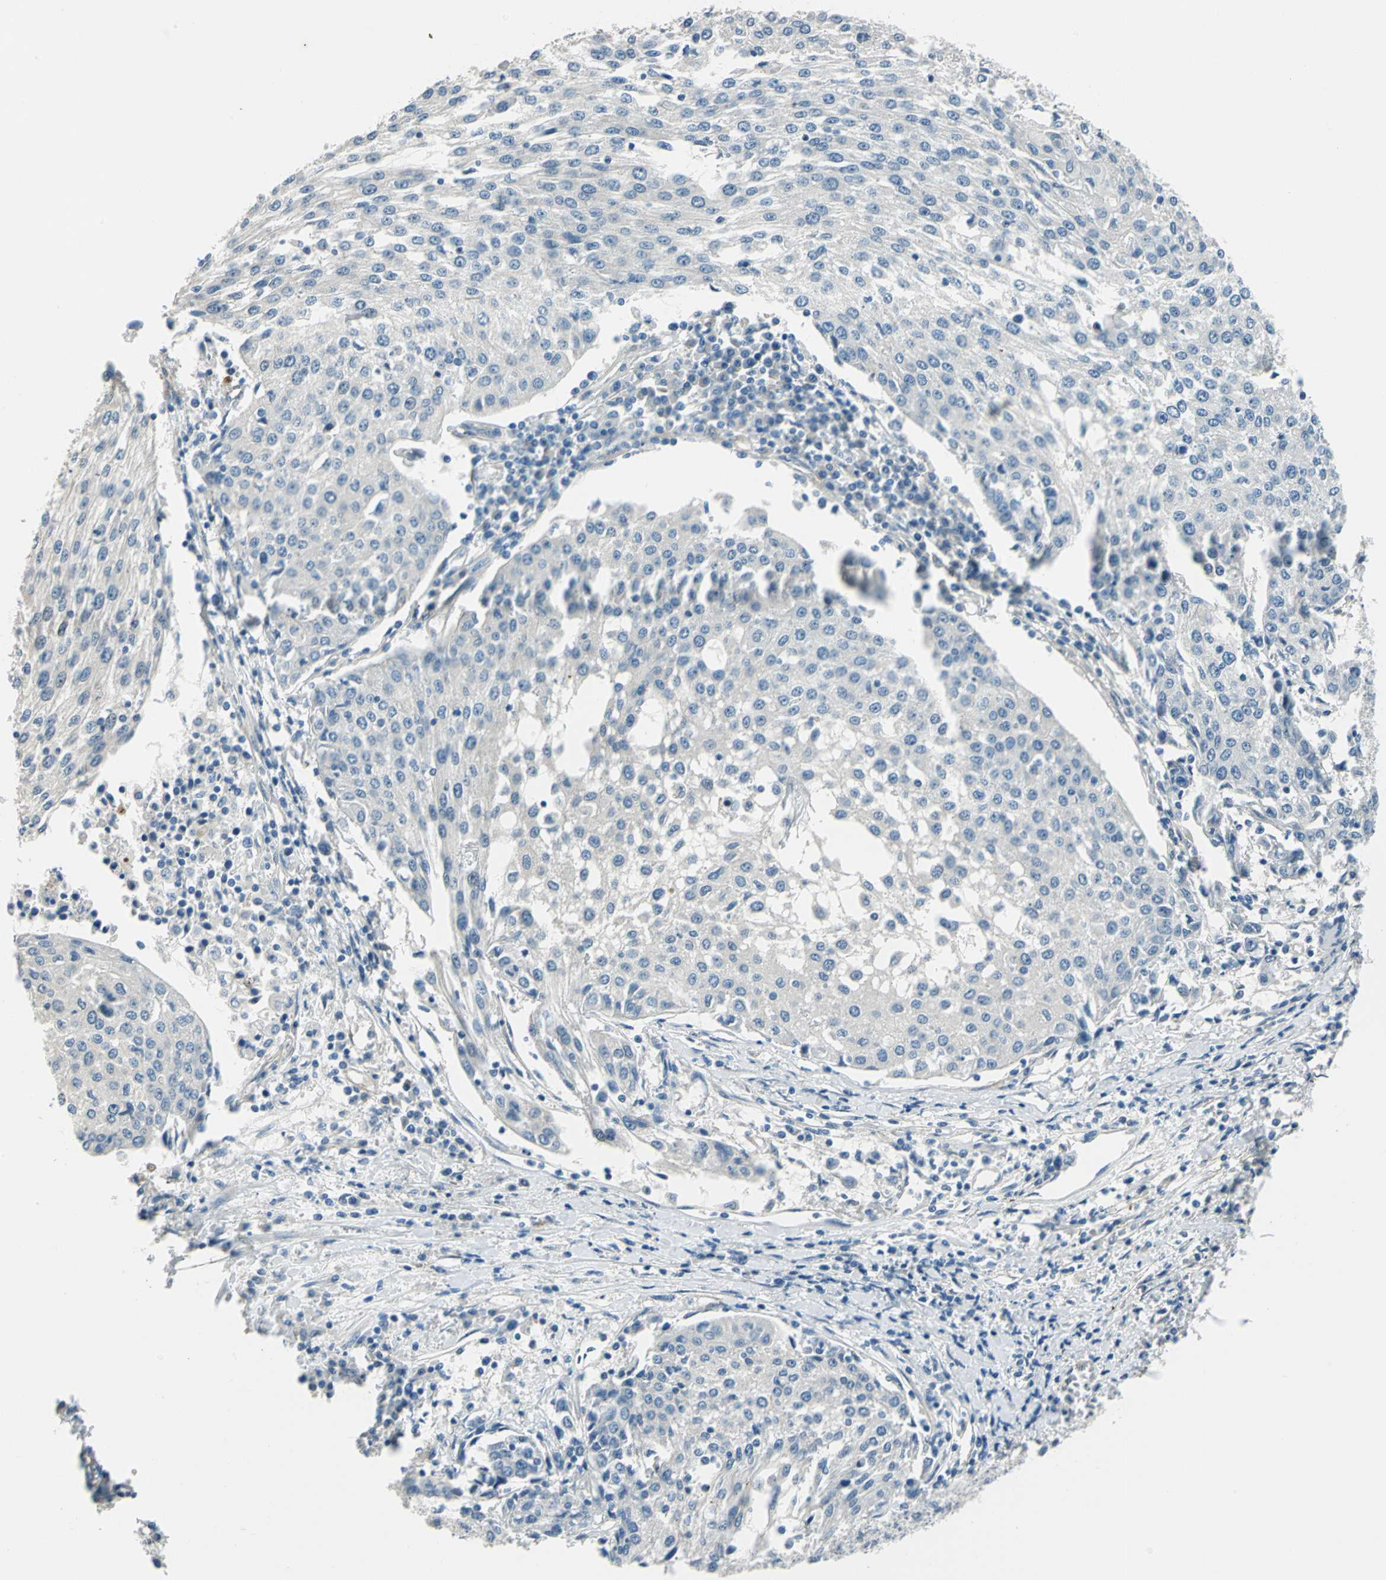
{"staining": {"intensity": "negative", "quantity": "none", "location": "none"}, "tissue": "urothelial cancer", "cell_type": "Tumor cells", "image_type": "cancer", "snomed": [{"axis": "morphology", "description": "Urothelial carcinoma, High grade"}, {"axis": "topography", "description": "Urinary bladder"}], "caption": "The immunohistochemistry photomicrograph has no significant staining in tumor cells of high-grade urothelial carcinoma tissue.", "gene": "CDC42EP1", "patient": {"sex": "female", "age": 85}}